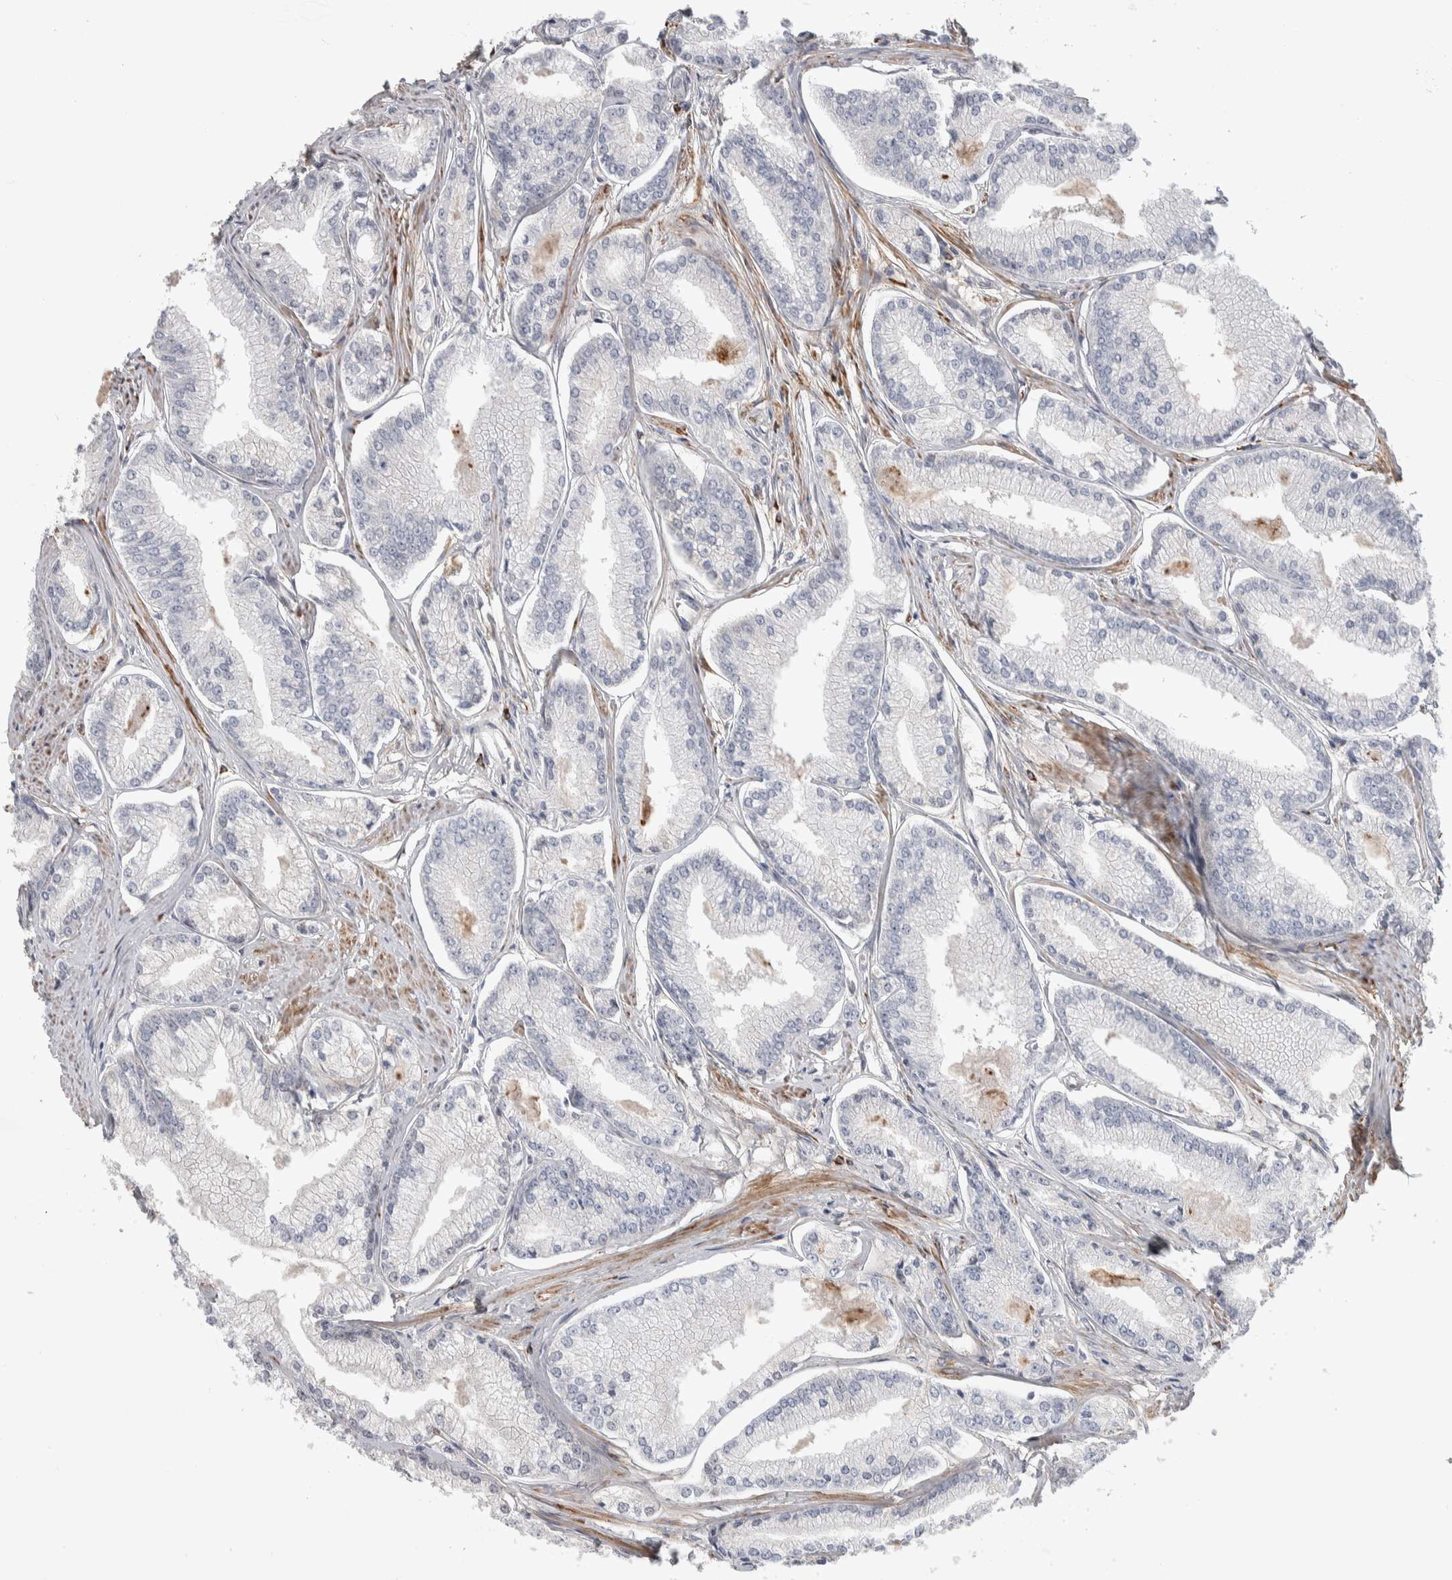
{"staining": {"intensity": "negative", "quantity": "none", "location": "none"}, "tissue": "prostate cancer", "cell_type": "Tumor cells", "image_type": "cancer", "snomed": [{"axis": "morphology", "description": "Adenocarcinoma, Low grade"}, {"axis": "topography", "description": "Prostate"}], "caption": "Immunohistochemistry of human prostate adenocarcinoma (low-grade) reveals no staining in tumor cells.", "gene": "PSMG3", "patient": {"sex": "male", "age": 52}}